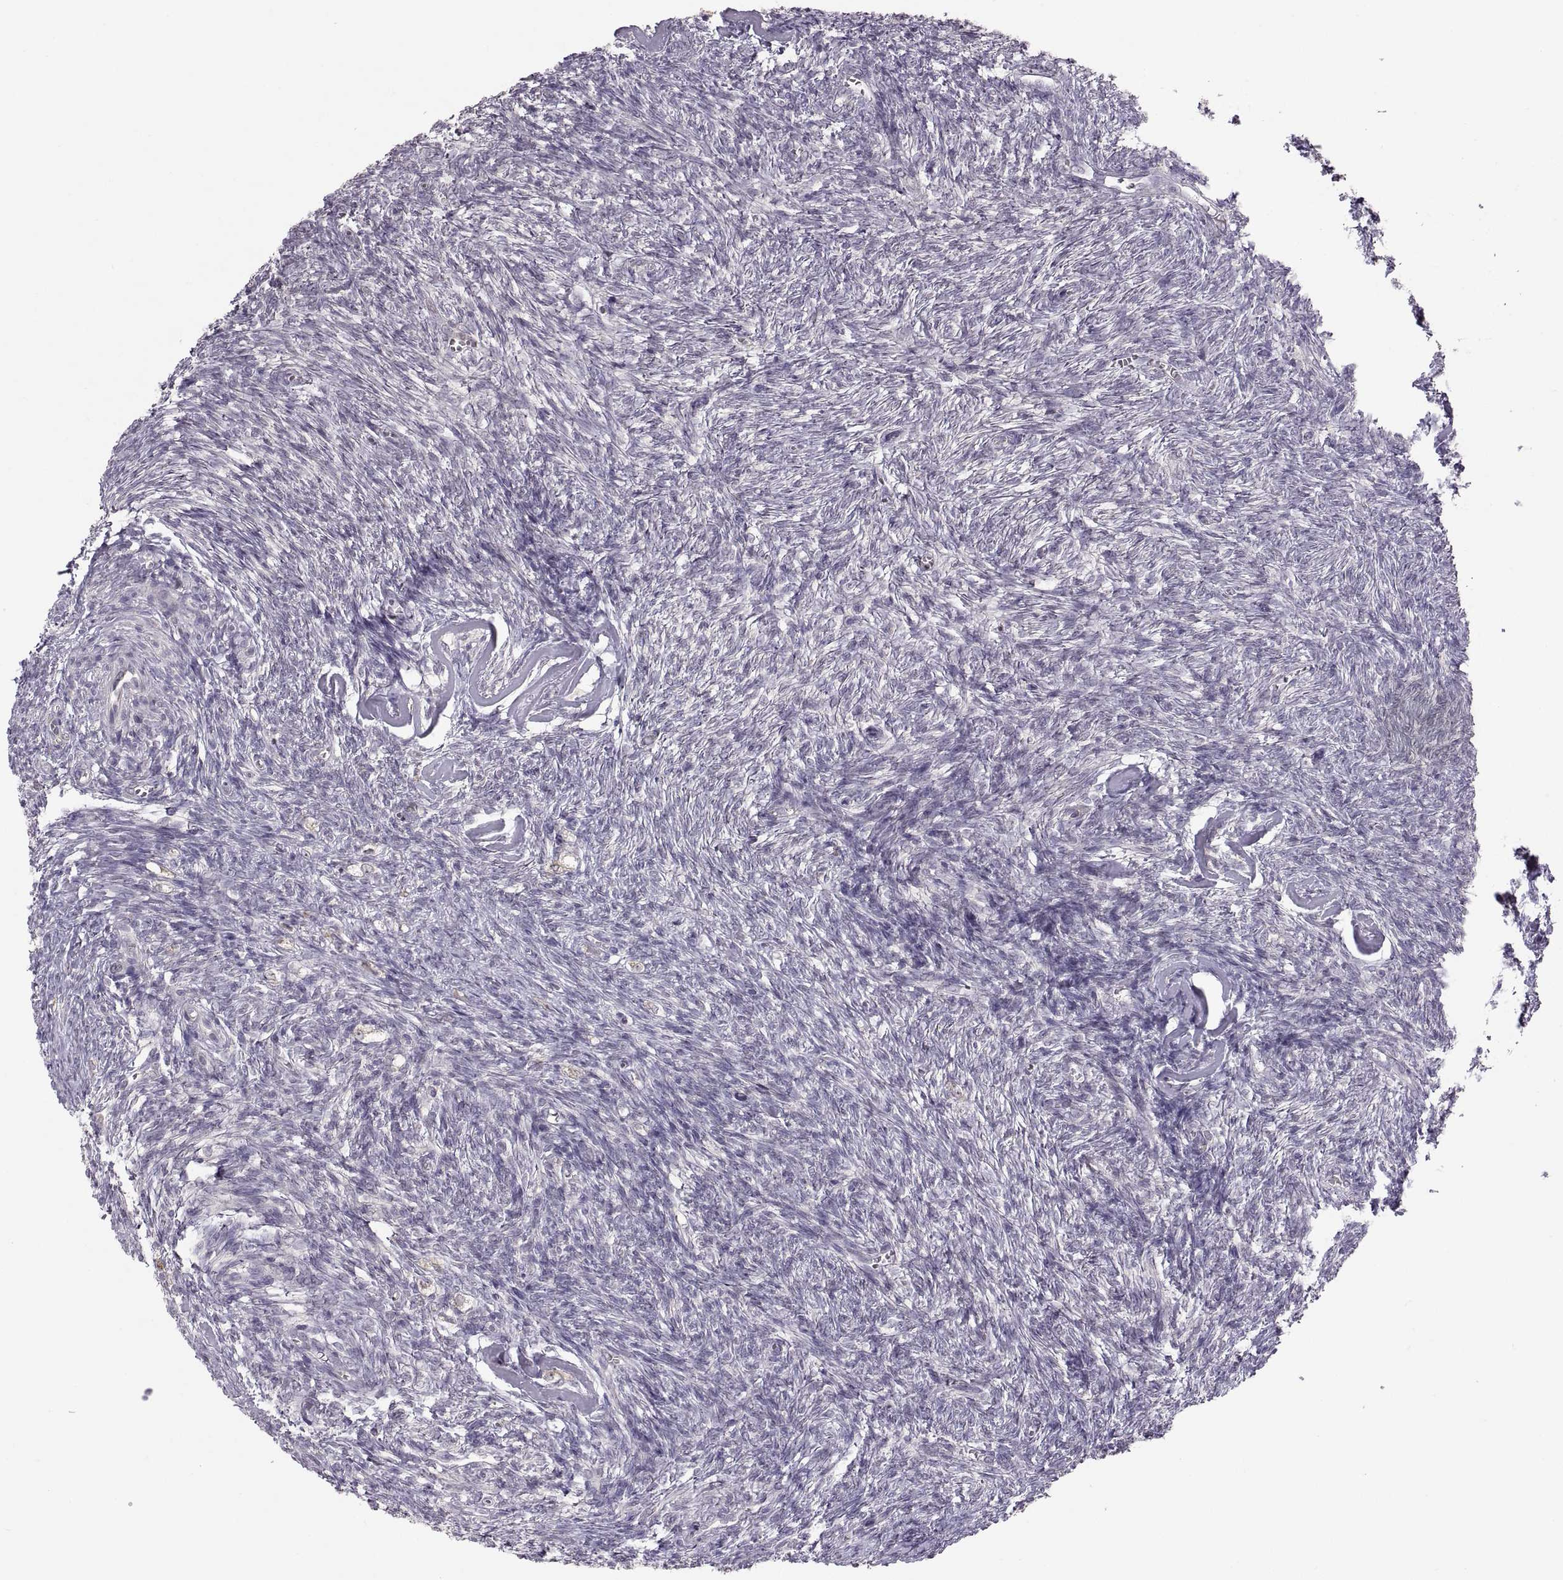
{"staining": {"intensity": "strong", "quantity": ">75%", "location": "cytoplasmic/membranous"}, "tissue": "ovary", "cell_type": "Follicle cells", "image_type": "normal", "snomed": [{"axis": "morphology", "description": "Normal tissue, NOS"}, {"axis": "topography", "description": "Ovary"}], "caption": "Follicle cells demonstrate high levels of strong cytoplasmic/membranous staining in approximately >75% of cells in benign ovary.", "gene": "HMGCR", "patient": {"sex": "female", "age": 43}}